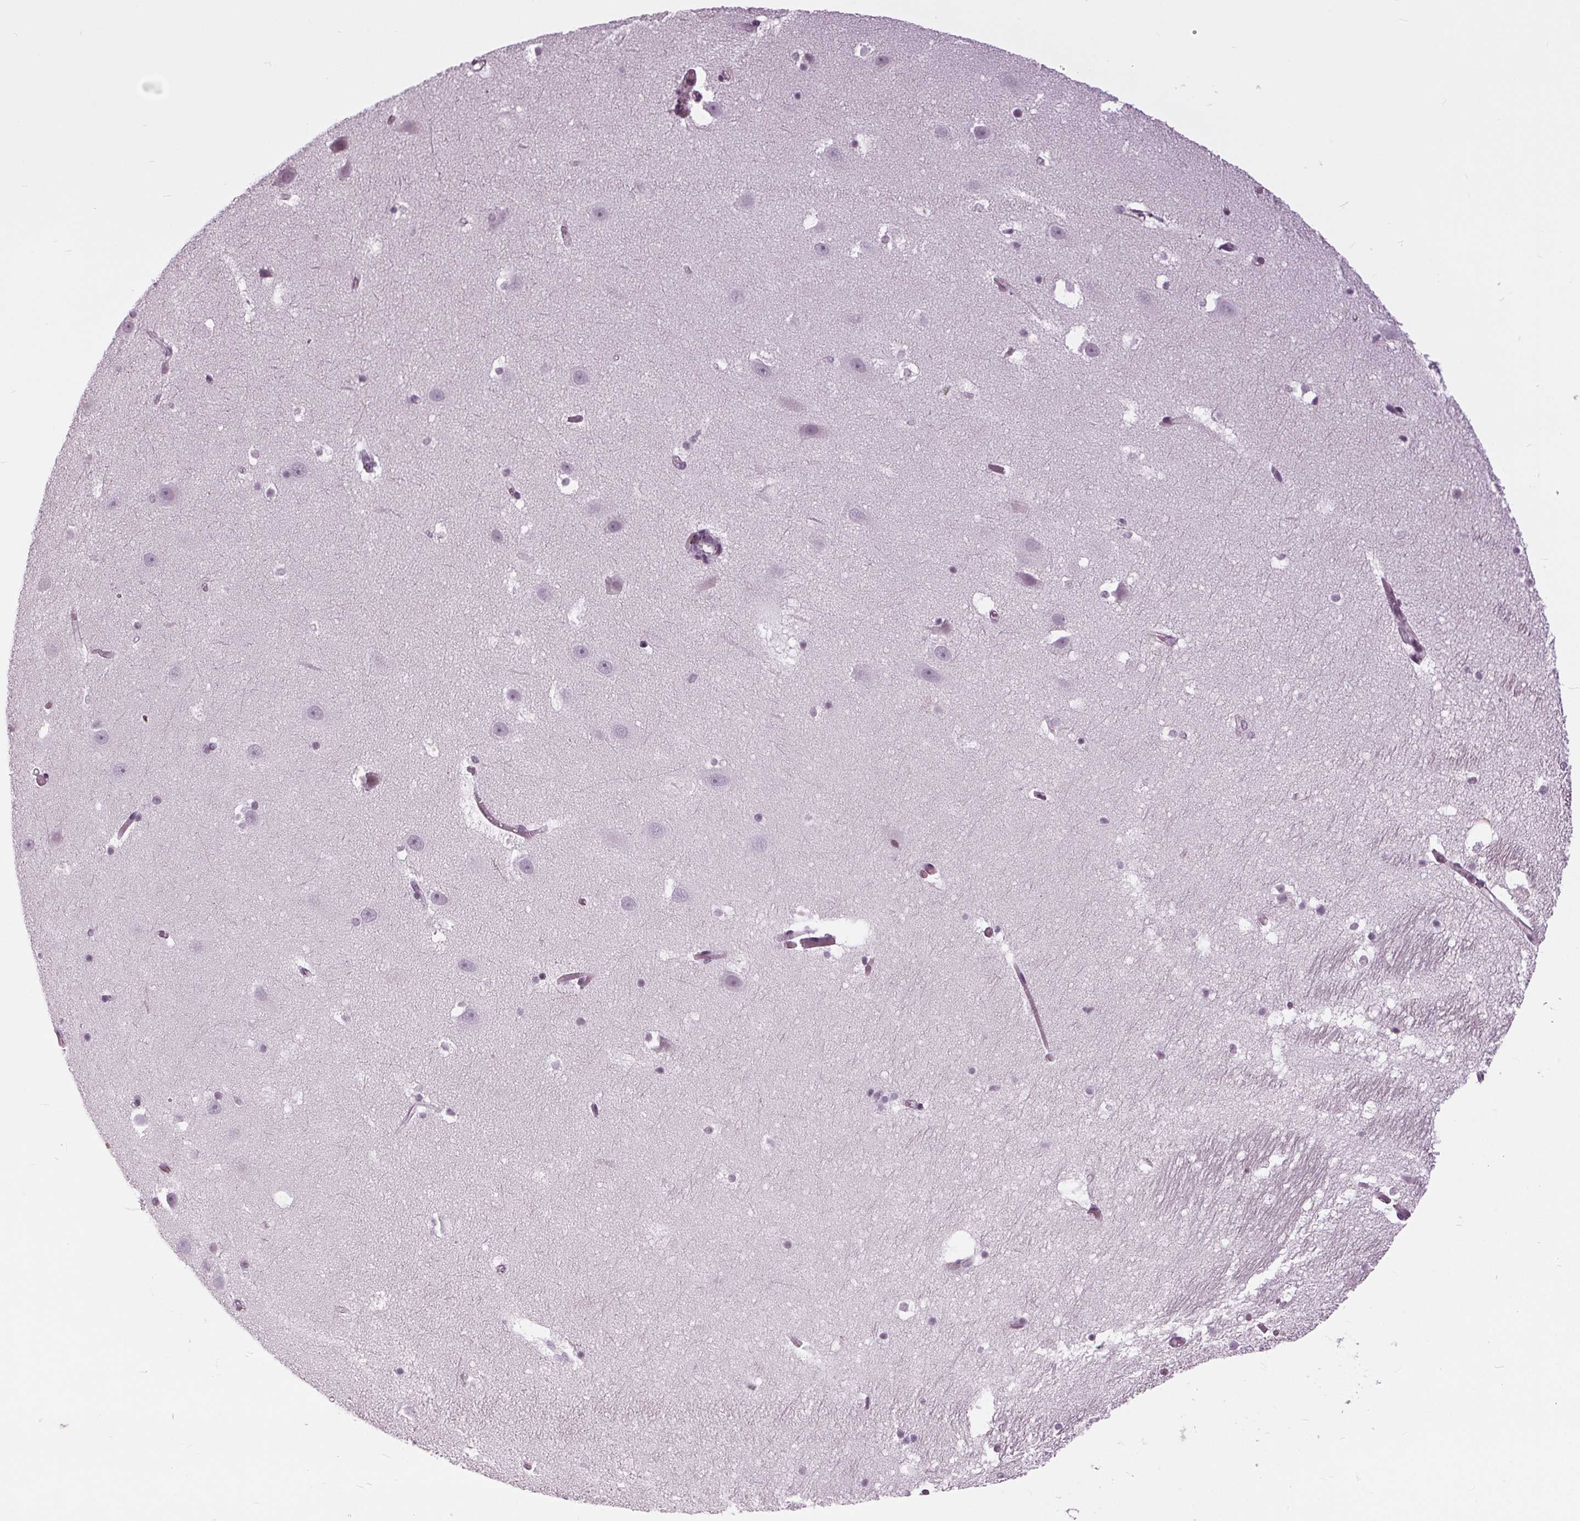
{"staining": {"intensity": "negative", "quantity": "none", "location": "none"}, "tissue": "hippocampus", "cell_type": "Glial cells", "image_type": "normal", "snomed": [{"axis": "morphology", "description": "Normal tissue, NOS"}, {"axis": "topography", "description": "Hippocampus"}], "caption": "Histopathology image shows no significant protein expression in glial cells of unremarkable hippocampus.", "gene": "SLC9A4", "patient": {"sex": "male", "age": 26}}